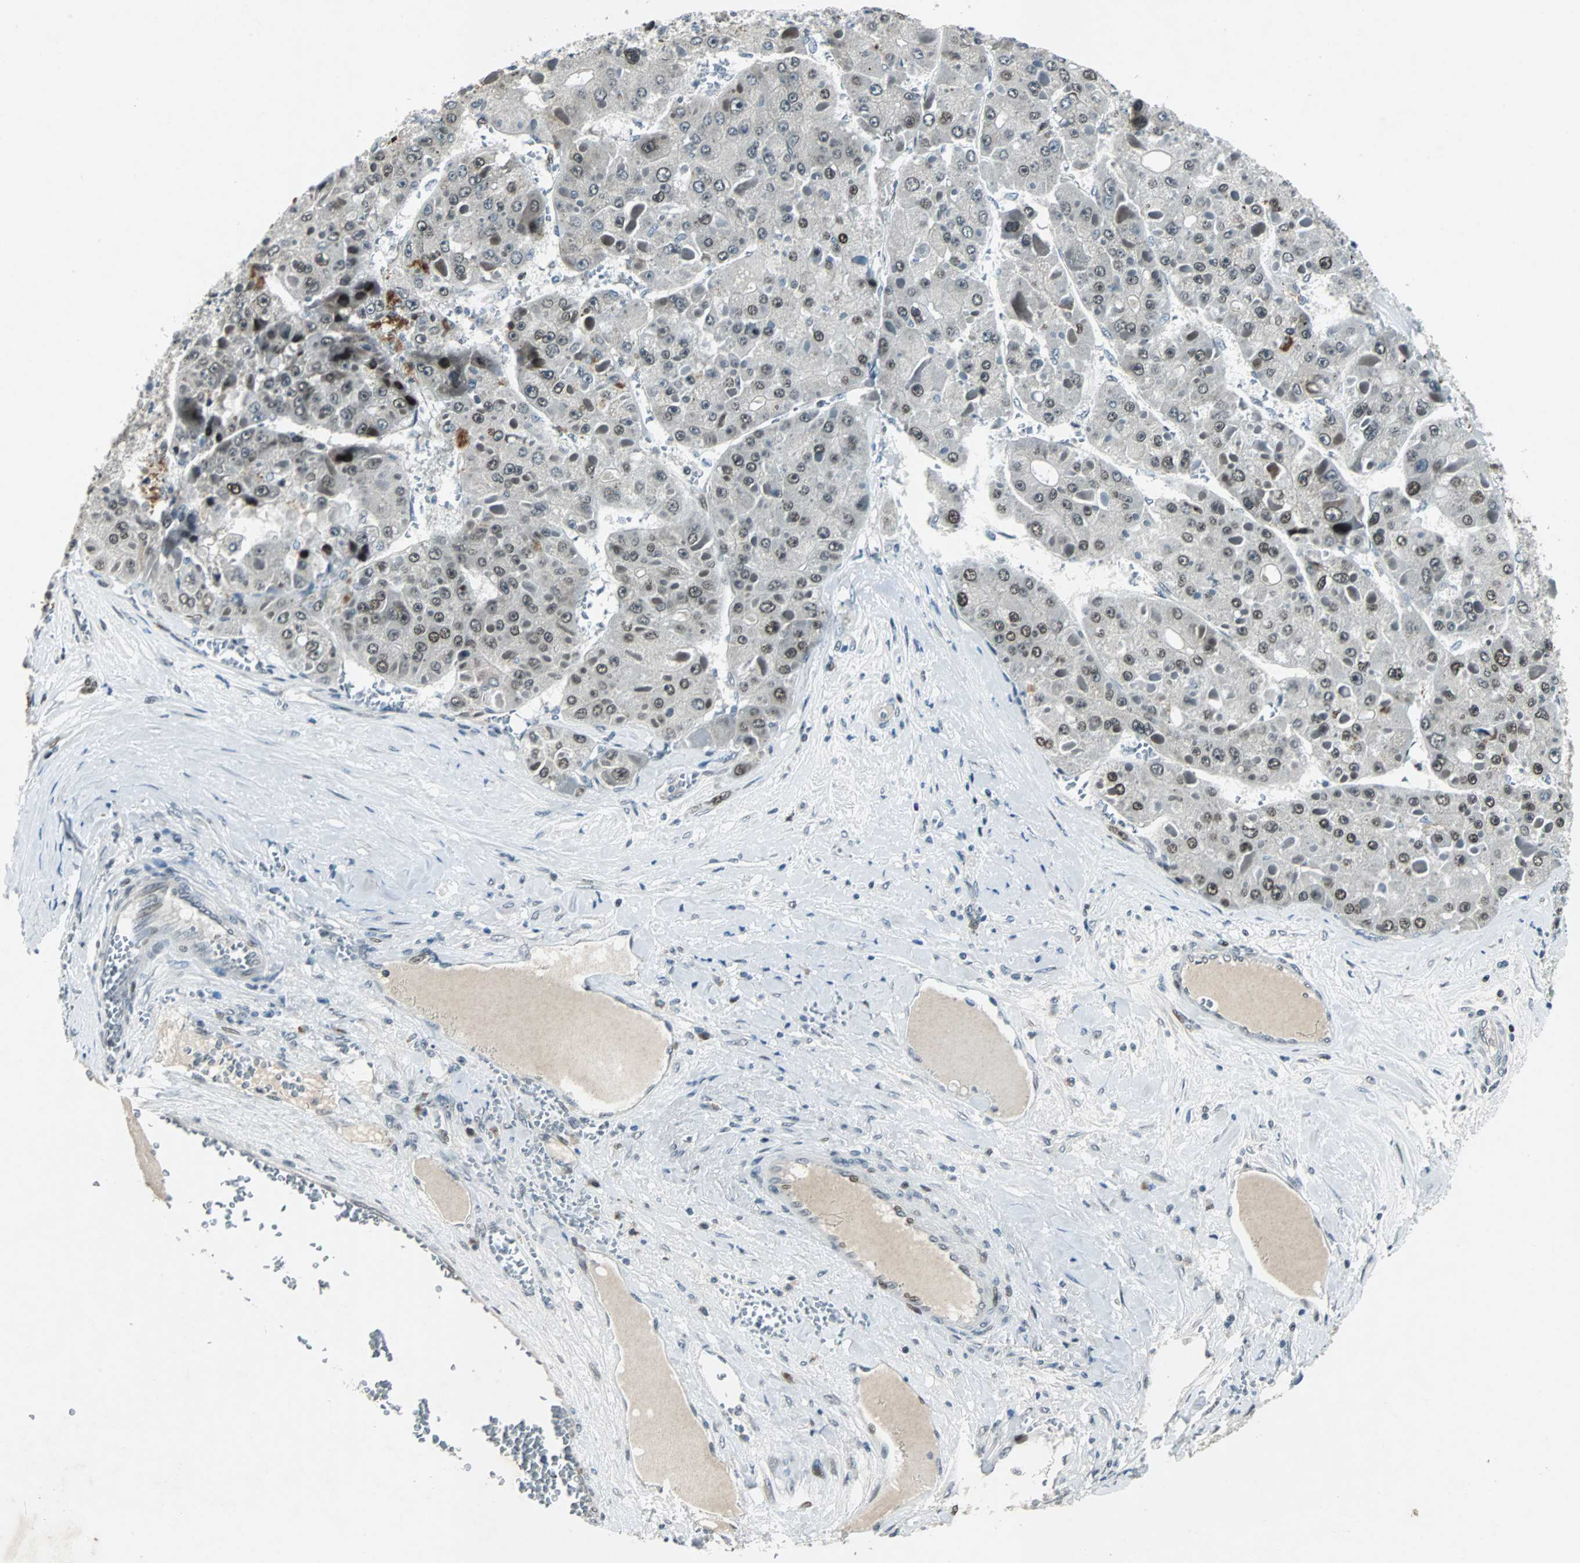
{"staining": {"intensity": "weak", "quantity": "<25%", "location": "nuclear"}, "tissue": "liver cancer", "cell_type": "Tumor cells", "image_type": "cancer", "snomed": [{"axis": "morphology", "description": "Carcinoma, Hepatocellular, NOS"}, {"axis": "topography", "description": "Liver"}], "caption": "An image of liver cancer (hepatocellular carcinoma) stained for a protein exhibits no brown staining in tumor cells.", "gene": "AJUBA", "patient": {"sex": "female", "age": 73}}